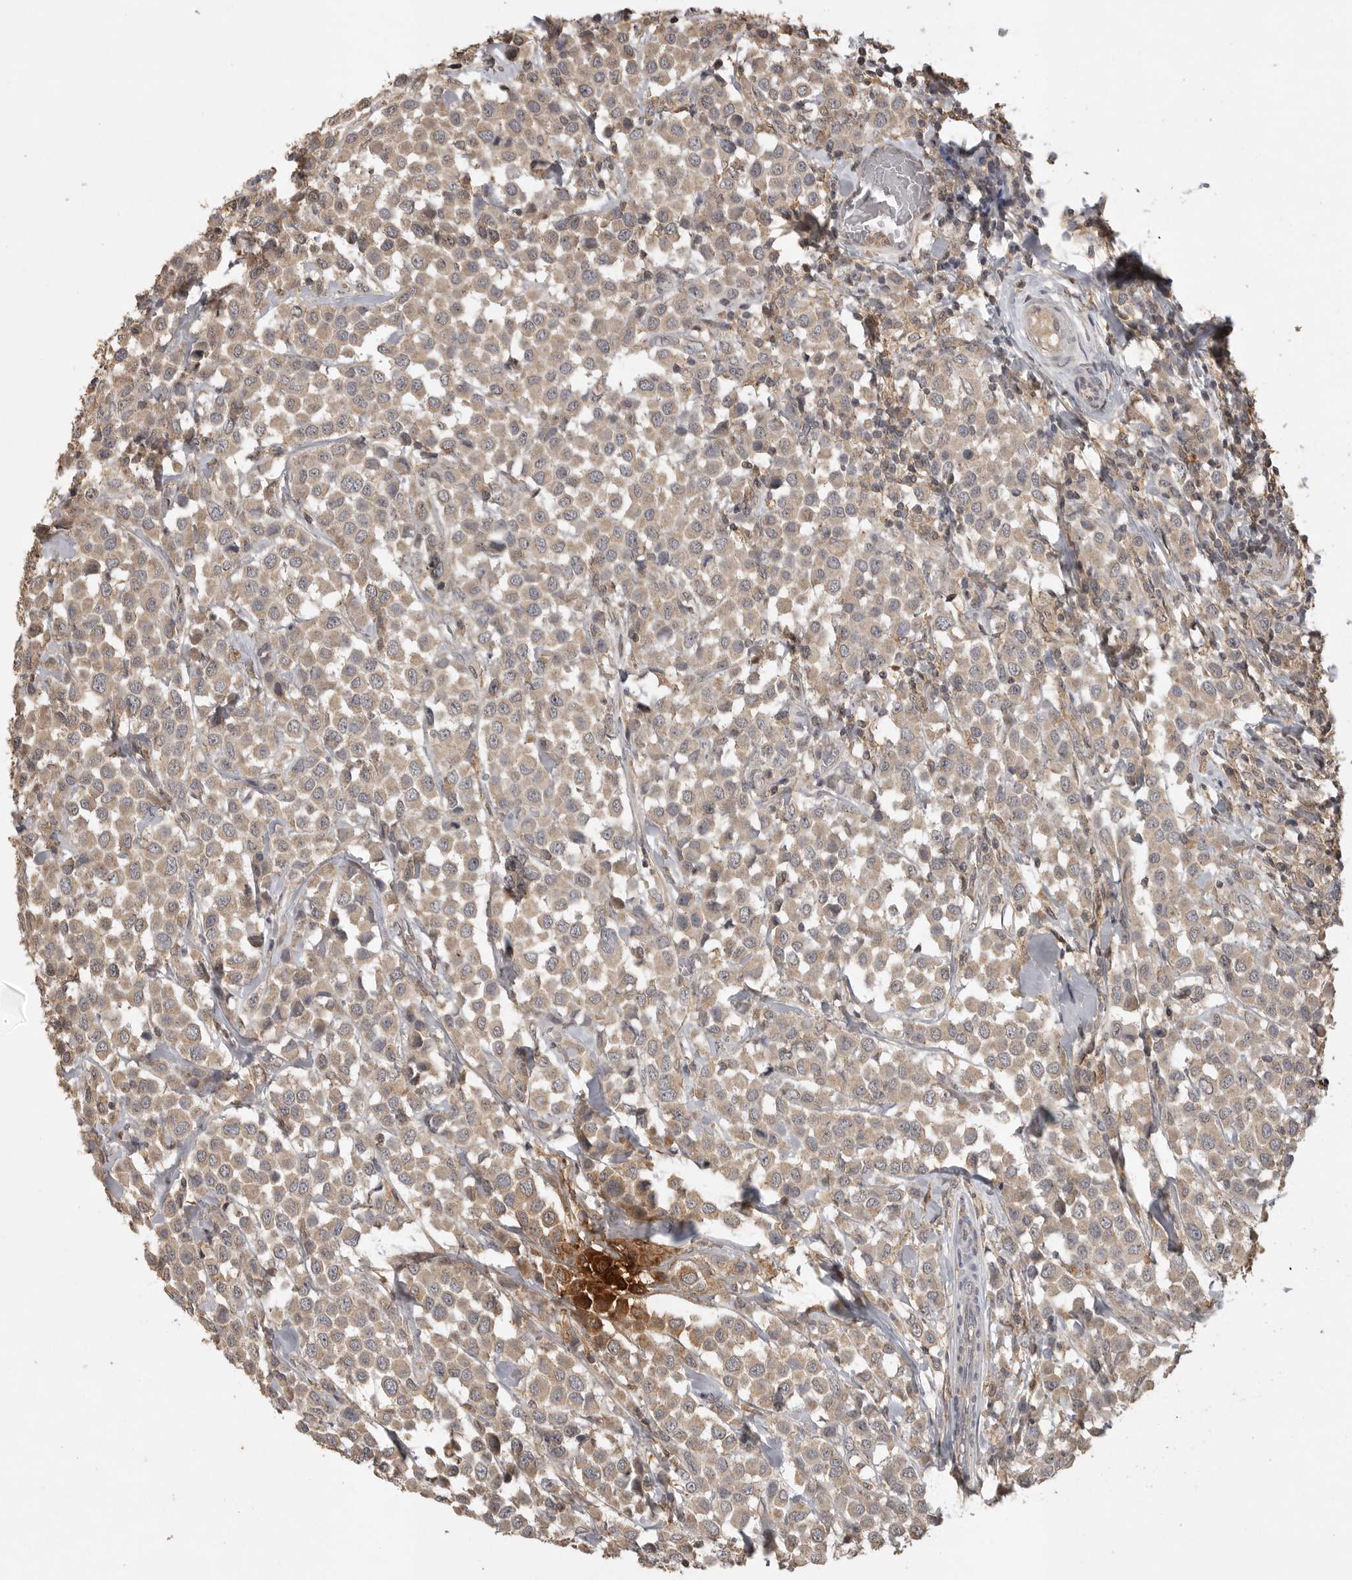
{"staining": {"intensity": "weak", "quantity": ">75%", "location": "cytoplasmic/membranous"}, "tissue": "breast cancer", "cell_type": "Tumor cells", "image_type": "cancer", "snomed": [{"axis": "morphology", "description": "Duct carcinoma"}, {"axis": "topography", "description": "Breast"}], "caption": "Weak cytoplasmic/membranous positivity is appreciated in approximately >75% of tumor cells in breast cancer (infiltrating ductal carcinoma). (DAB (3,3'-diaminobenzidine) IHC with brightfield microscopy, high magnification).", "gene": "ADAMTS4", "patient": {"sex": "female", "age": 61}}